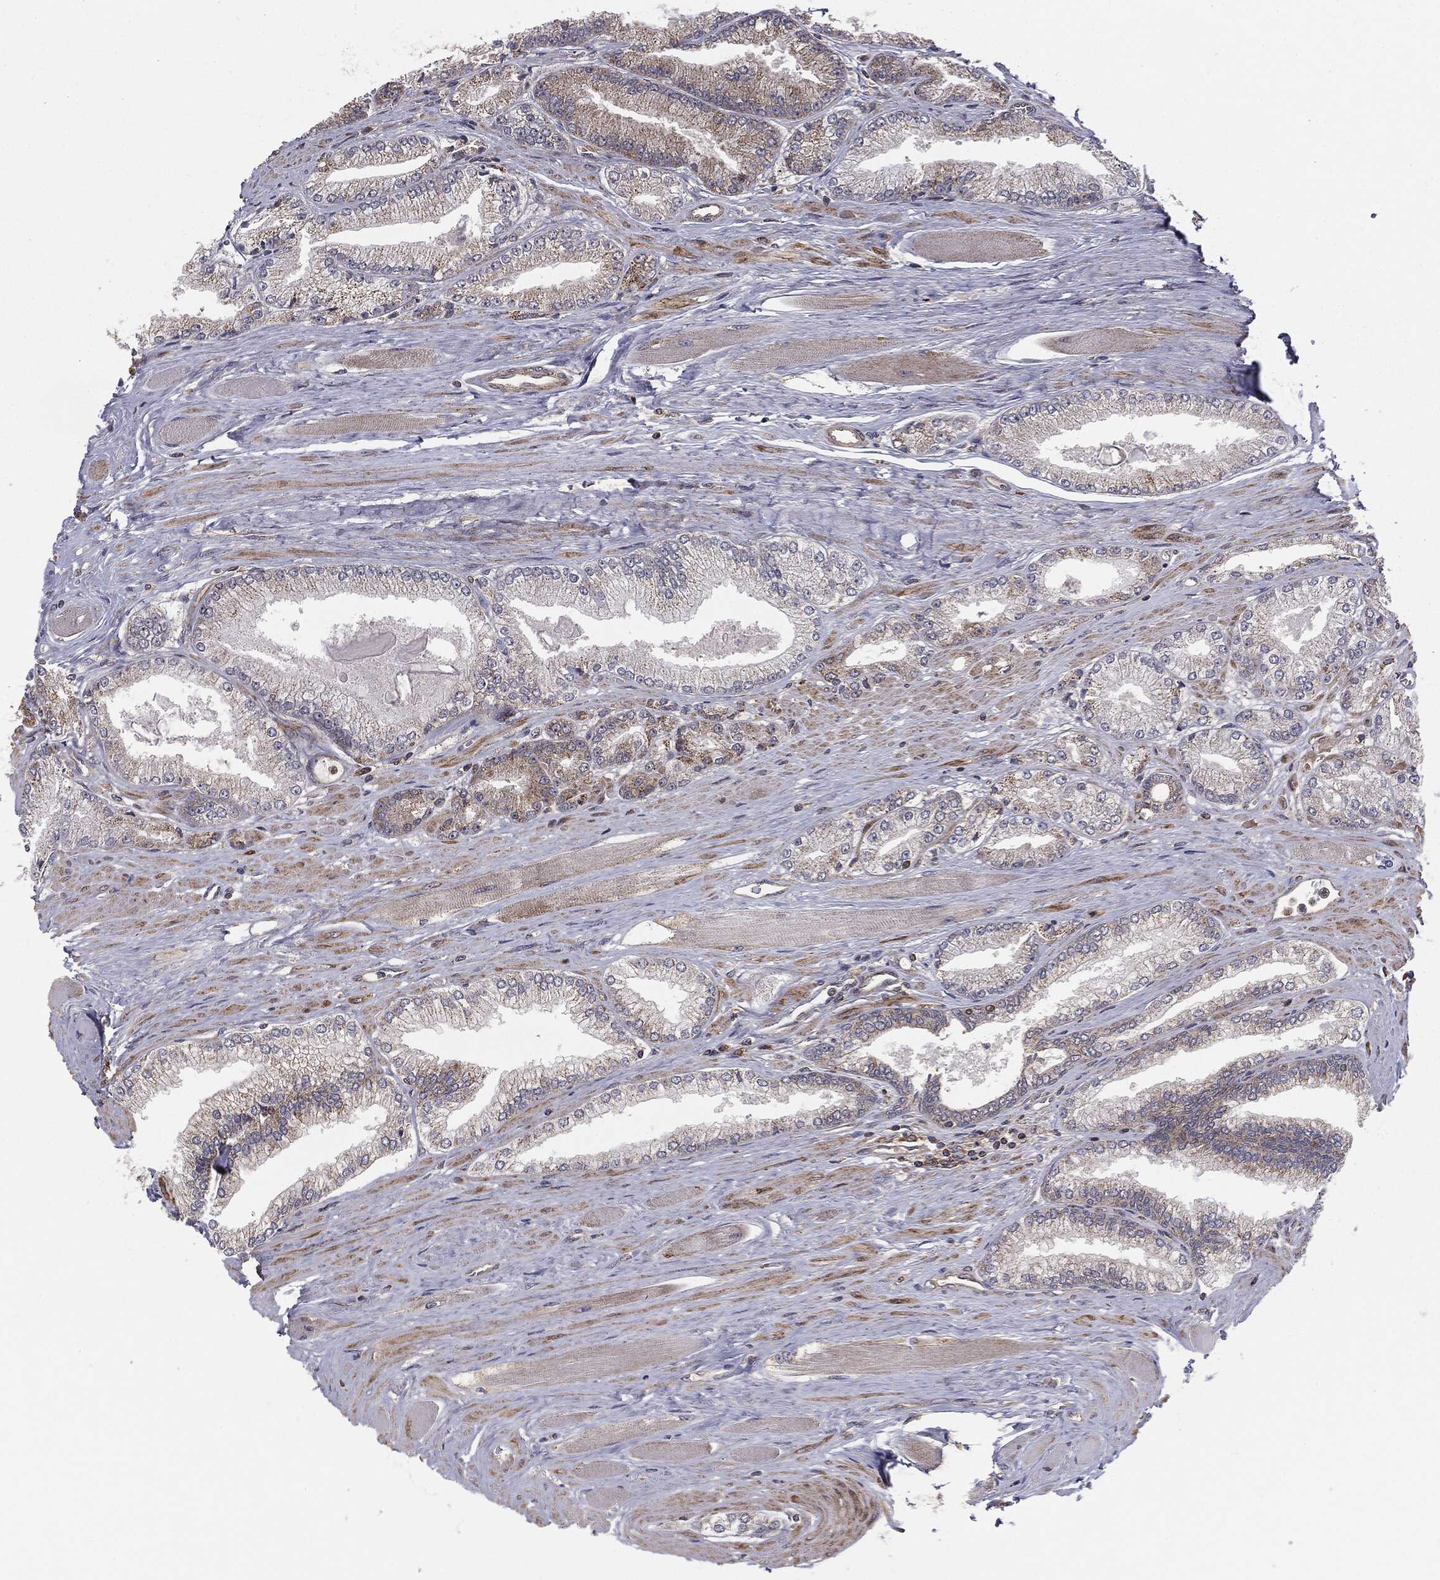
{"staining": {"intensity": "negative", "quantity": "none", "location": "none"}, "tissue": "prostate cancer", "cell_type": "Tumor cells", "image_type": "cancer", "snomed": [{"axis": "morphology", "description": "Adenocarcinoma, Low grade"}, {"axis": "topography", "description": "Prostate"}], "caption": "Micrograph shows no protein expression in tumor cells of prostate low-grade adenocarcinoma tissue.", "gene": "MTOR", "patient": {"sex": "male", "age": 67}}